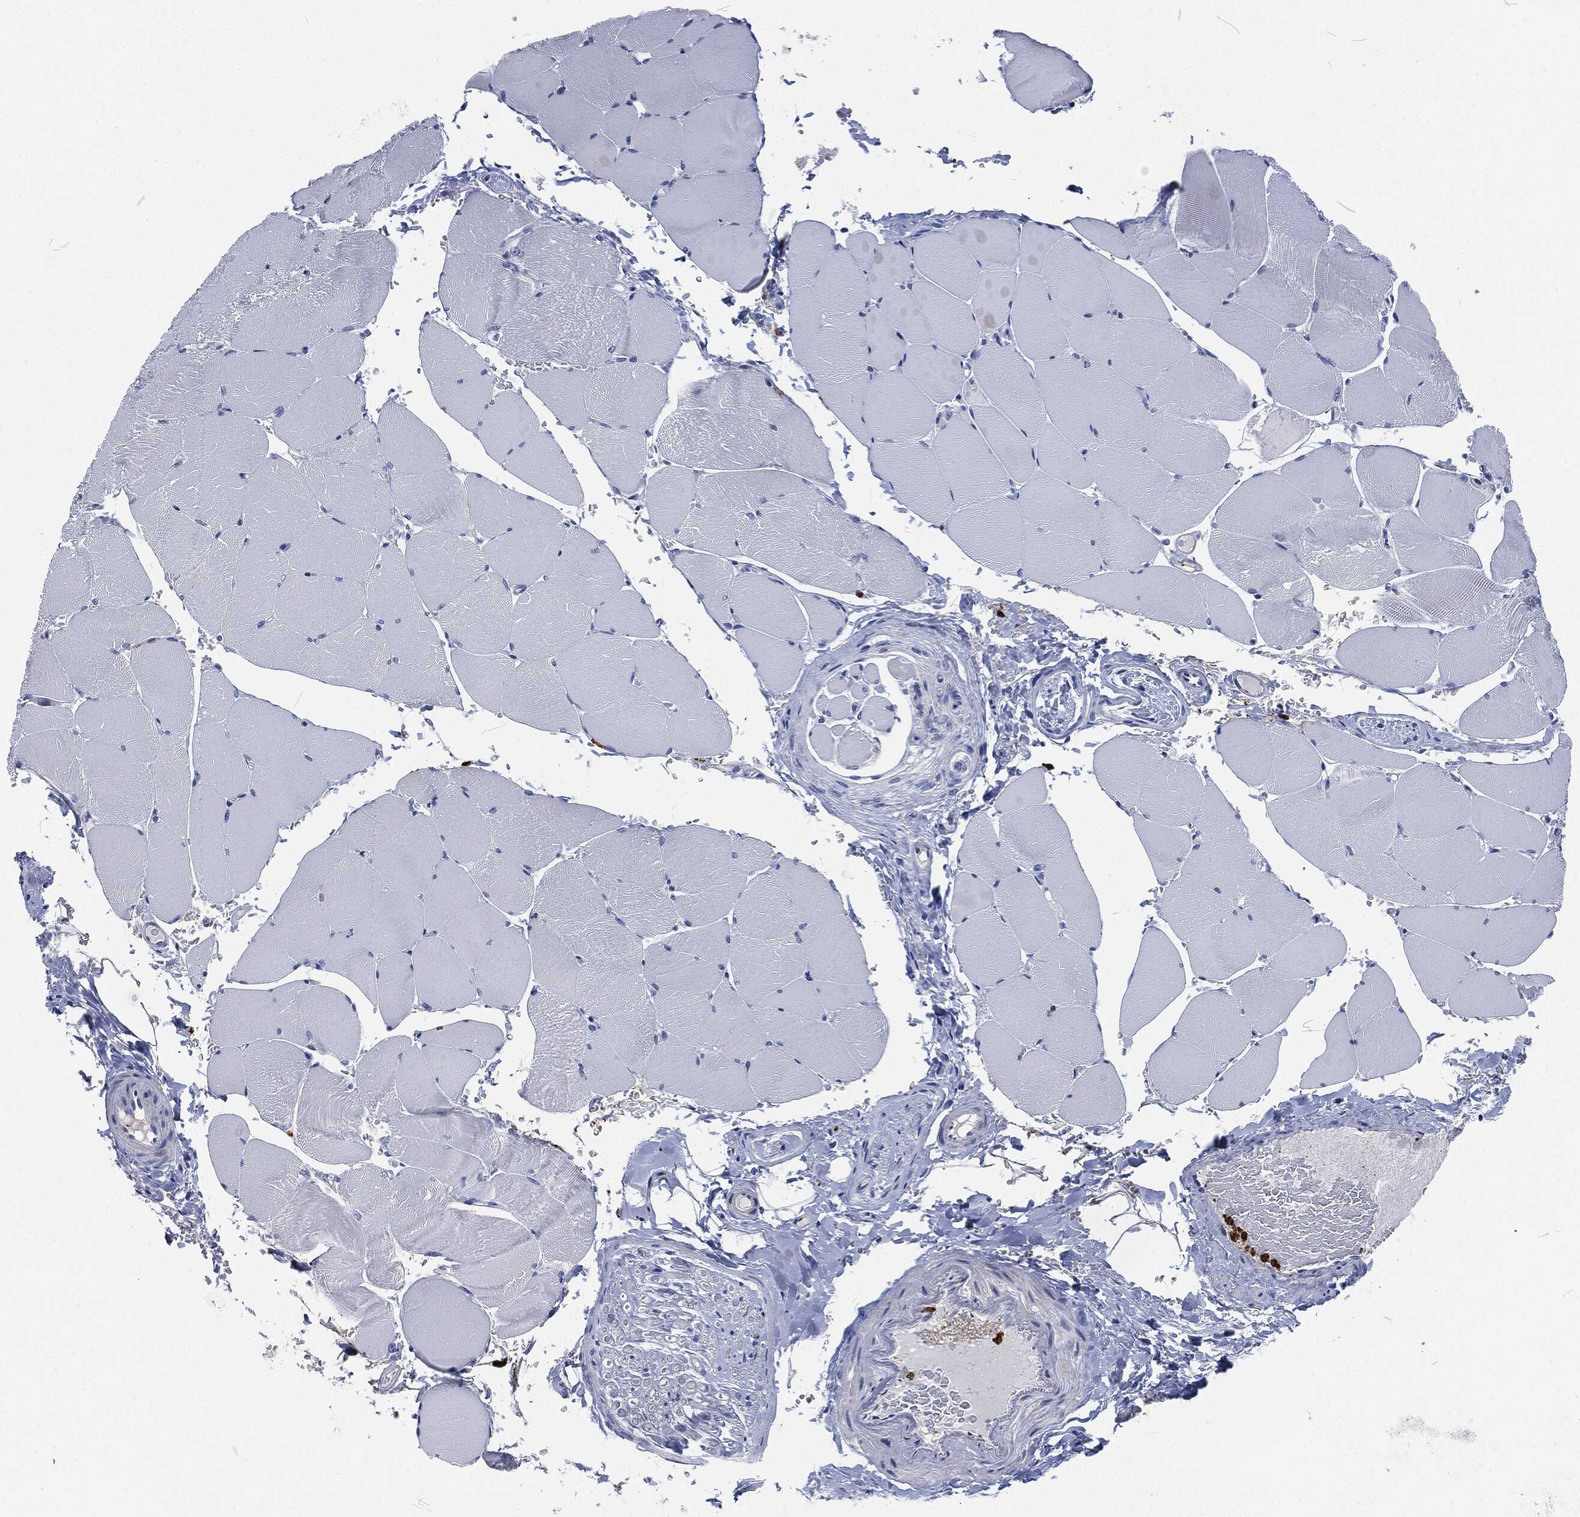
{"staining": {"intensity": "negative", "quantity": "none", "location": "none"}, "tissue": "skeletal muscle", "cell_type": "Myocytes", "image_type": "normal", "snomed": [{"axis": "morphology", "description": "Normal tissue, NOS"}, {"axis": "topography", "description": "Skeletal muscle"}], "caption": "A high-resolution micrograph shows immunohistochemistry (IHC) staining of benign skeletal muscle, which displays no significant positivity in myocytes. Nuclei are stained in blue.", "gene": "MPO", "patient": {"sex": "female", "age": 37}}